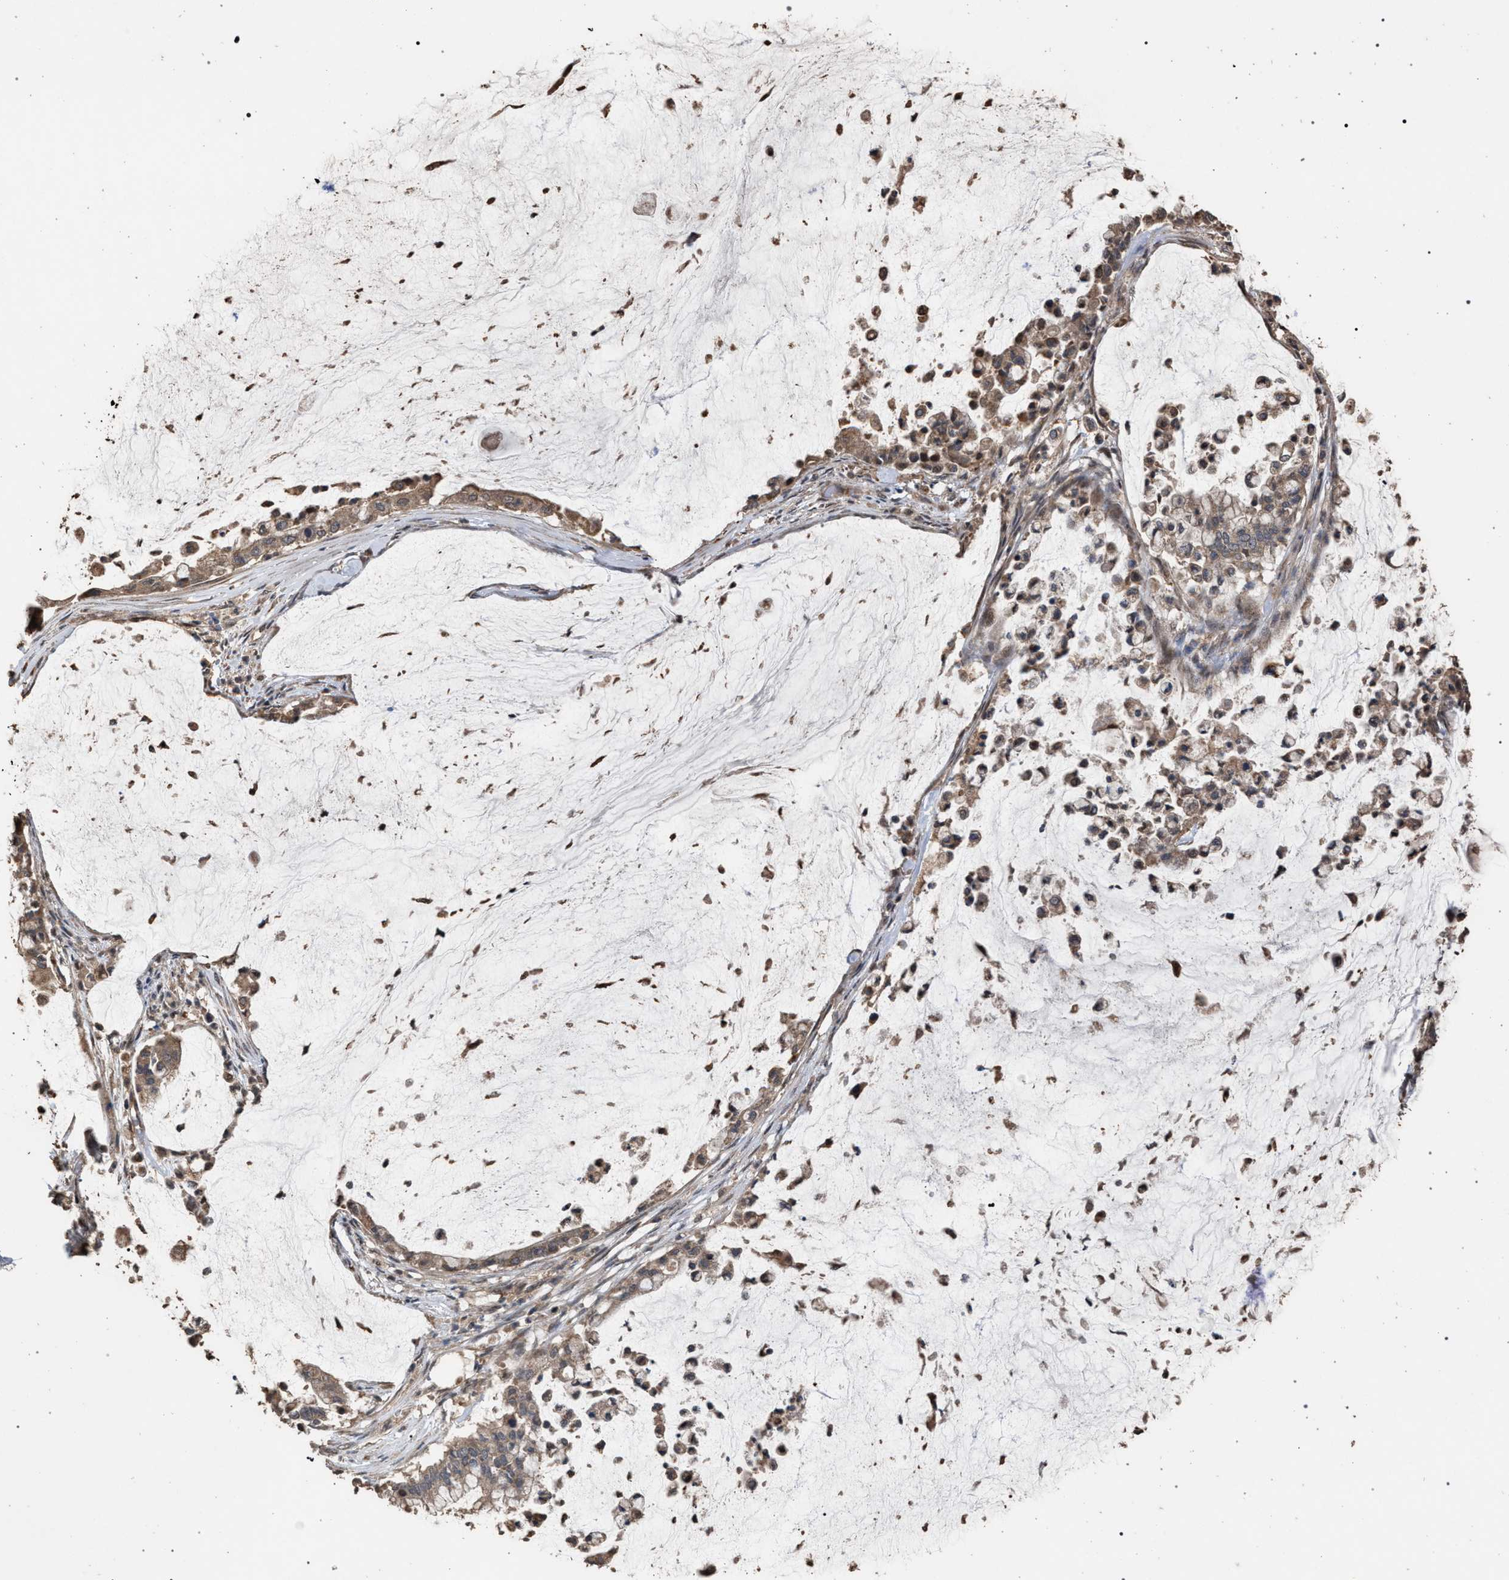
{"staining": {"intensity": "moderate", "quantity": ">75%", "location": "cytoplasmic/membranous"}, "tissue": "pancreatic cancer", "cell_type": "Tumor cells", "image_type": "cancer", "snomed": [{"axis": "morphology", "description": "Adenocarcinoma, NOS"}, {"axis": "topography", "description": "Pancreas"}], "caption": "Pancreatic cancer was stained to show a protein in brown. There is medium levels of moderate cytoplasmic/membranous positivity in approximately >75% of tumor cells.", "gene": "NAA35", "patient": {"sex": "male", "age": 41}}